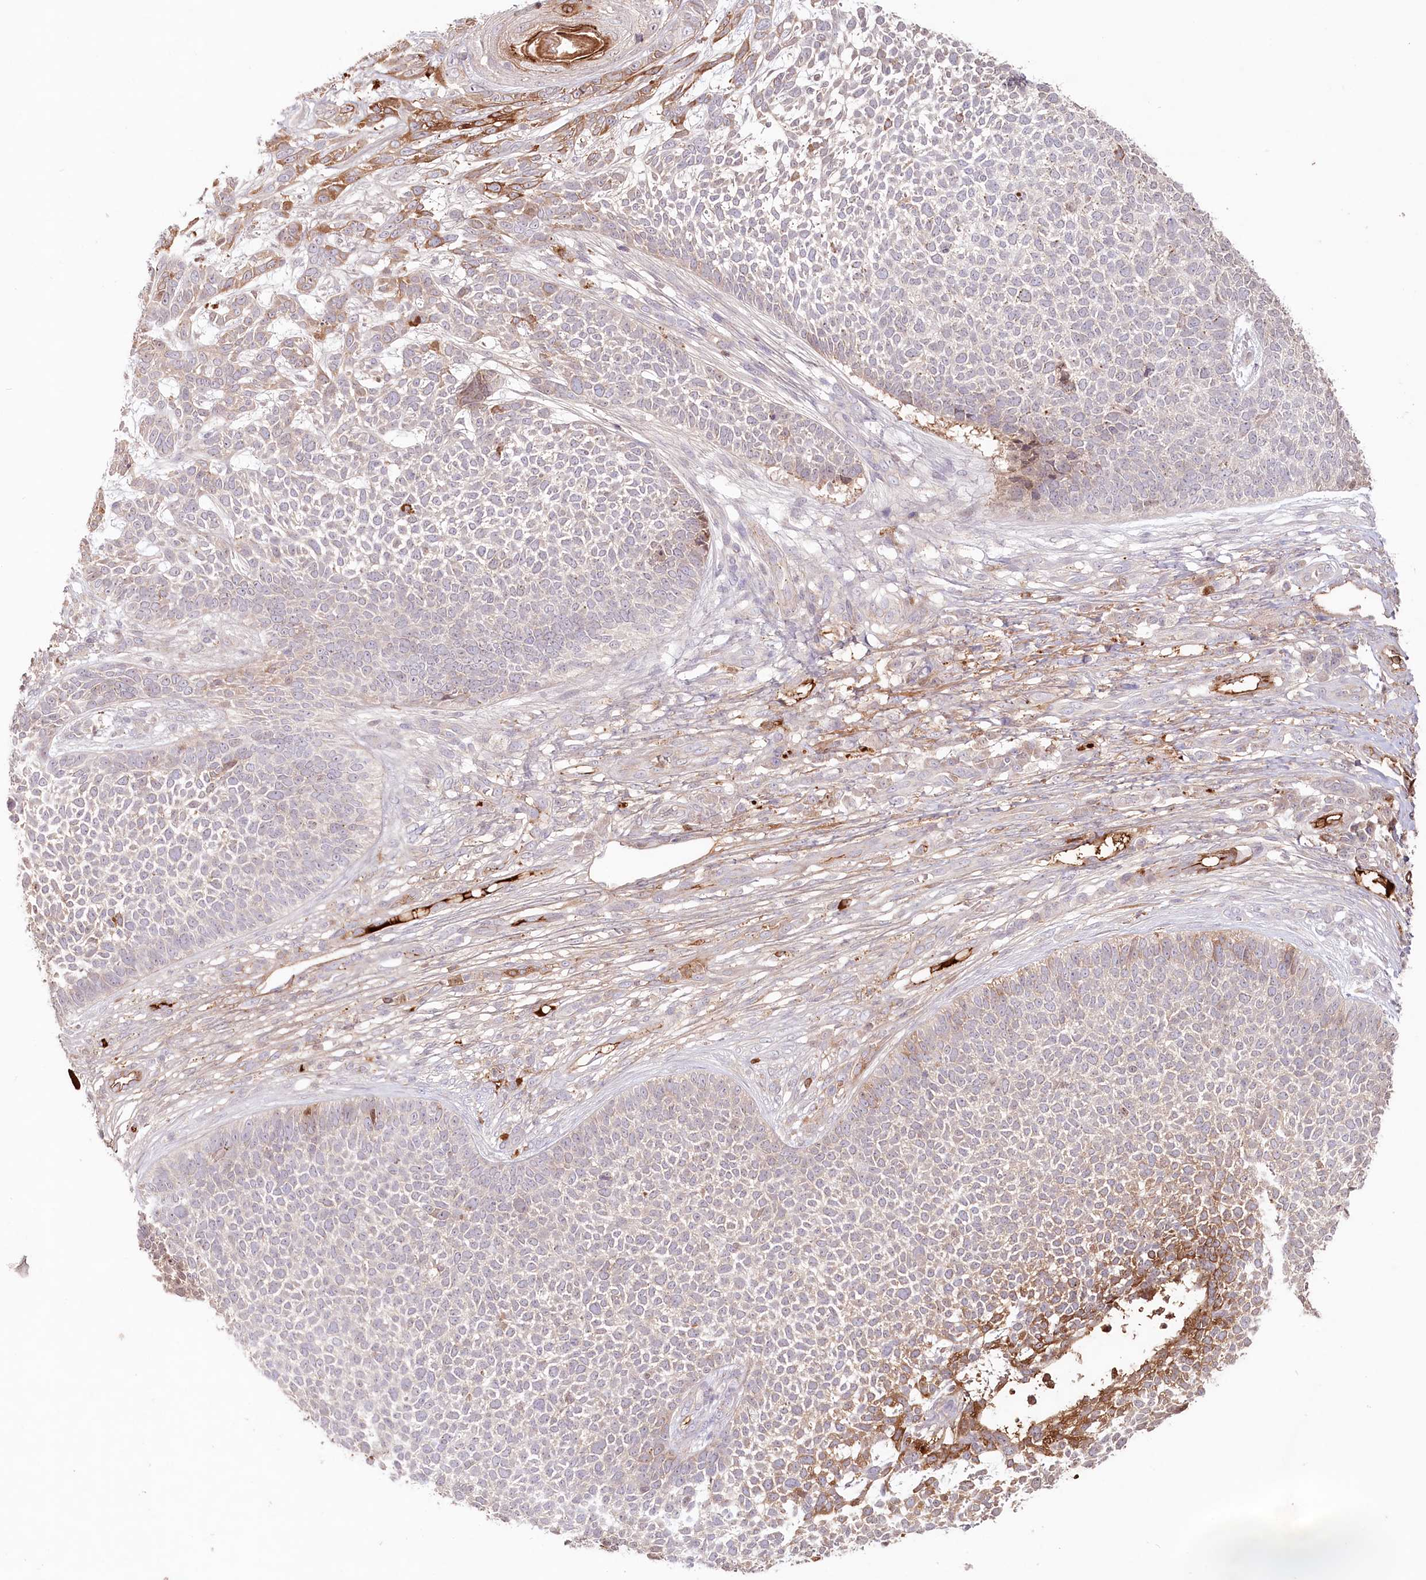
{"staining": {"intensity": "moderate", "quantity": "<25%", "location": "cytoplasmic/membranous"}, "tissue": "skin cancer", "cell_type": "Tumor cells", "image_type": "cancer", "snomed": [{"axis": "morphology", "description": "Basal cell carcinoma"}, {"axis": "topography", "description": "Skin"}], "caption": "Skin cancer (basal cell carcinoma) was stained to show a protein in brown. There is low levels of moderate cytoplasmic/membranous expression in about <25% of tumor cells.", "gene": "PSAPL1", "patient": {"sex": "female", "age": 84}}